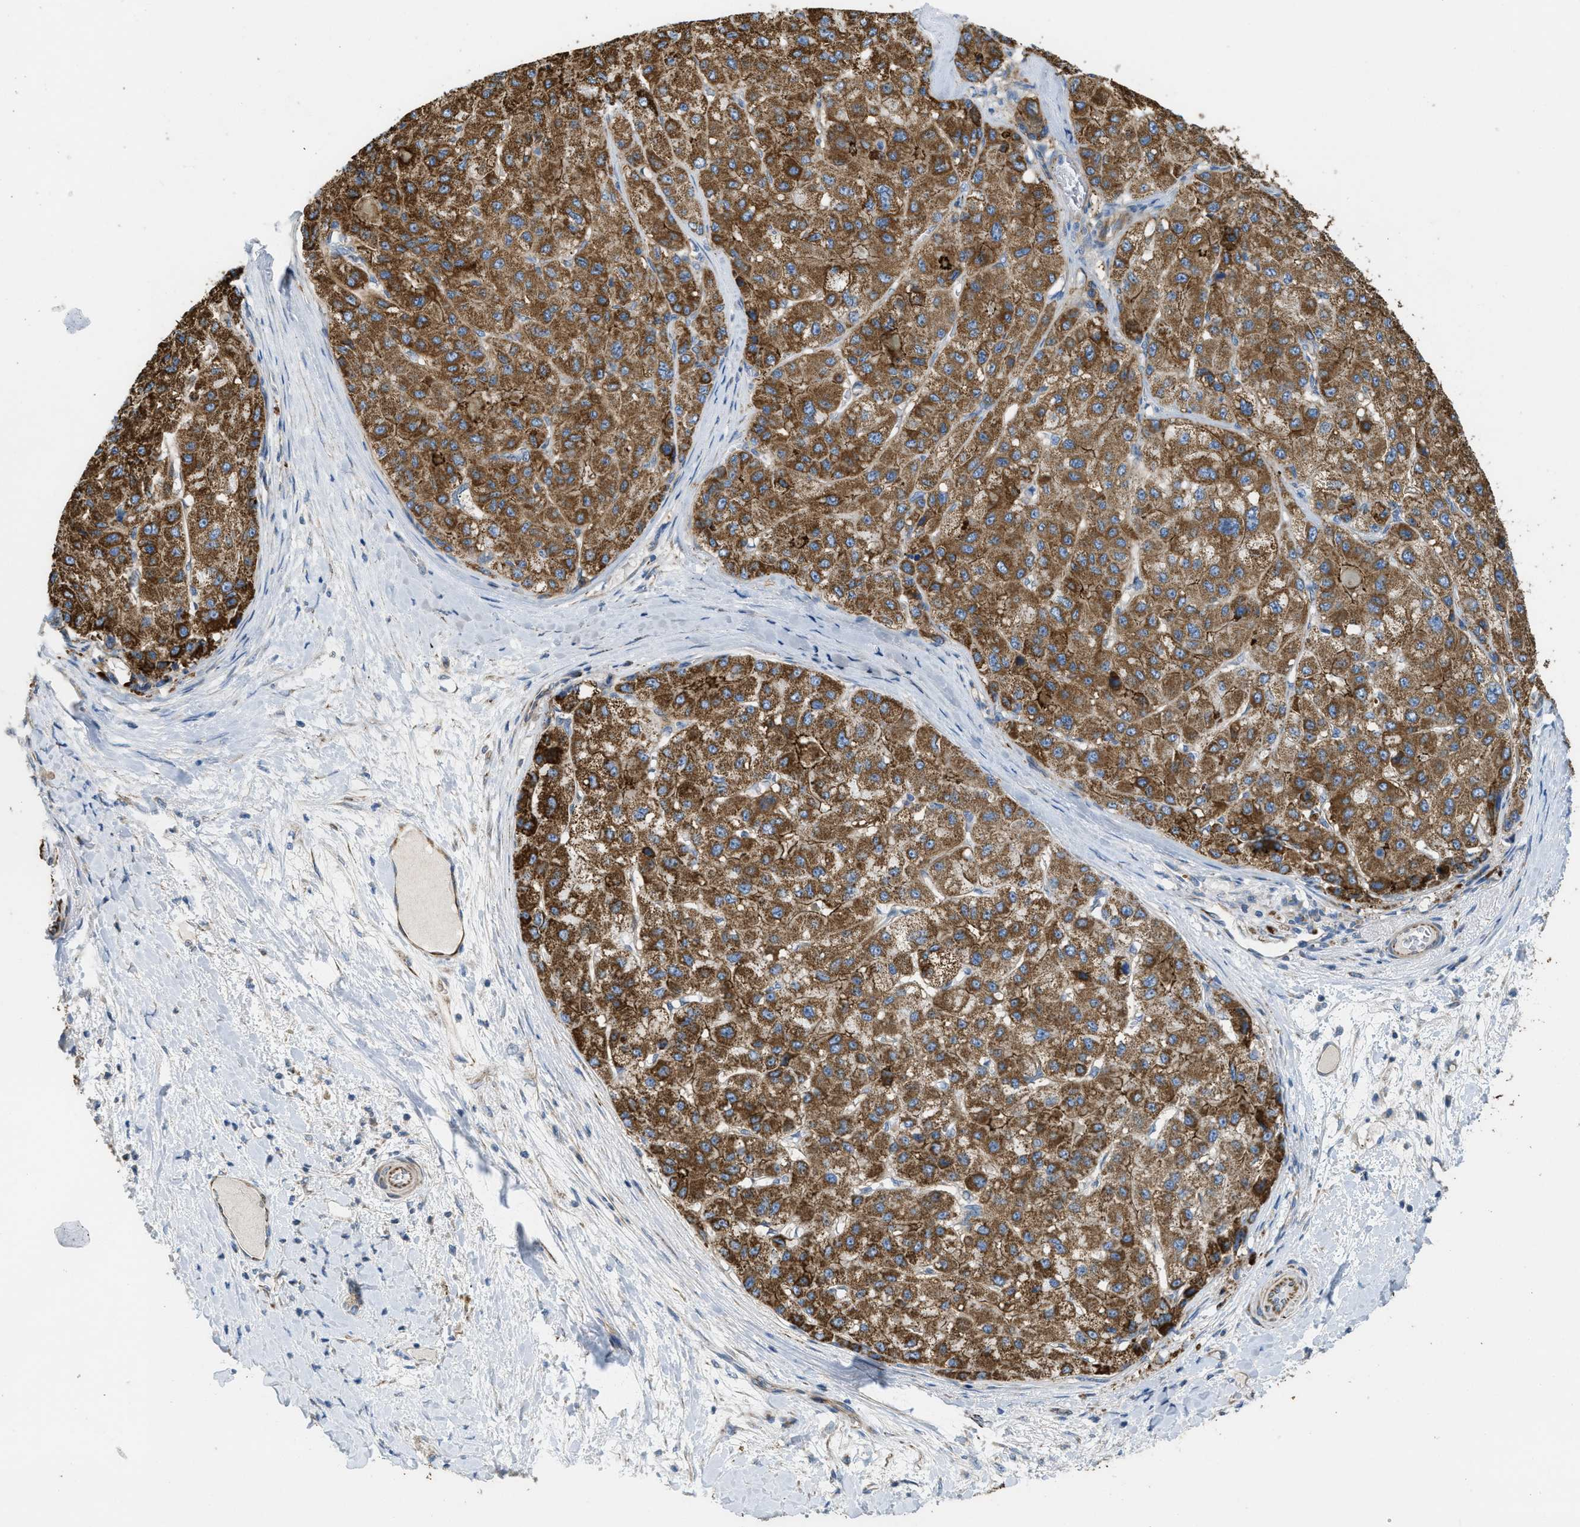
{"staining": {"intensity": "strong", "quantity": ">75%", "location": "cytoplasmic/membranous"}, "tissue": "liver cancer", "cell_type": "Tumor cells", "image_type": "cancer", "snomed": [{"axis": "morphology", "description": "Carcinoma, Hepatocellular, NOS"}, {"axis": "topography", "description": "Liver"}], "caption": "Immunohistochemical staining of human liver cancer (hepatocellular carcinoma) exhibits high levels of strong cytoplasmic/membranous staining in approximately >75% of tumor cells. Using DAB (brown) and hematoxylin (blue) stains, captured at high magnification using brightfield microscopy.", "gene": "BTN3A1", "patient": {"sex": "male", "age": 80}}